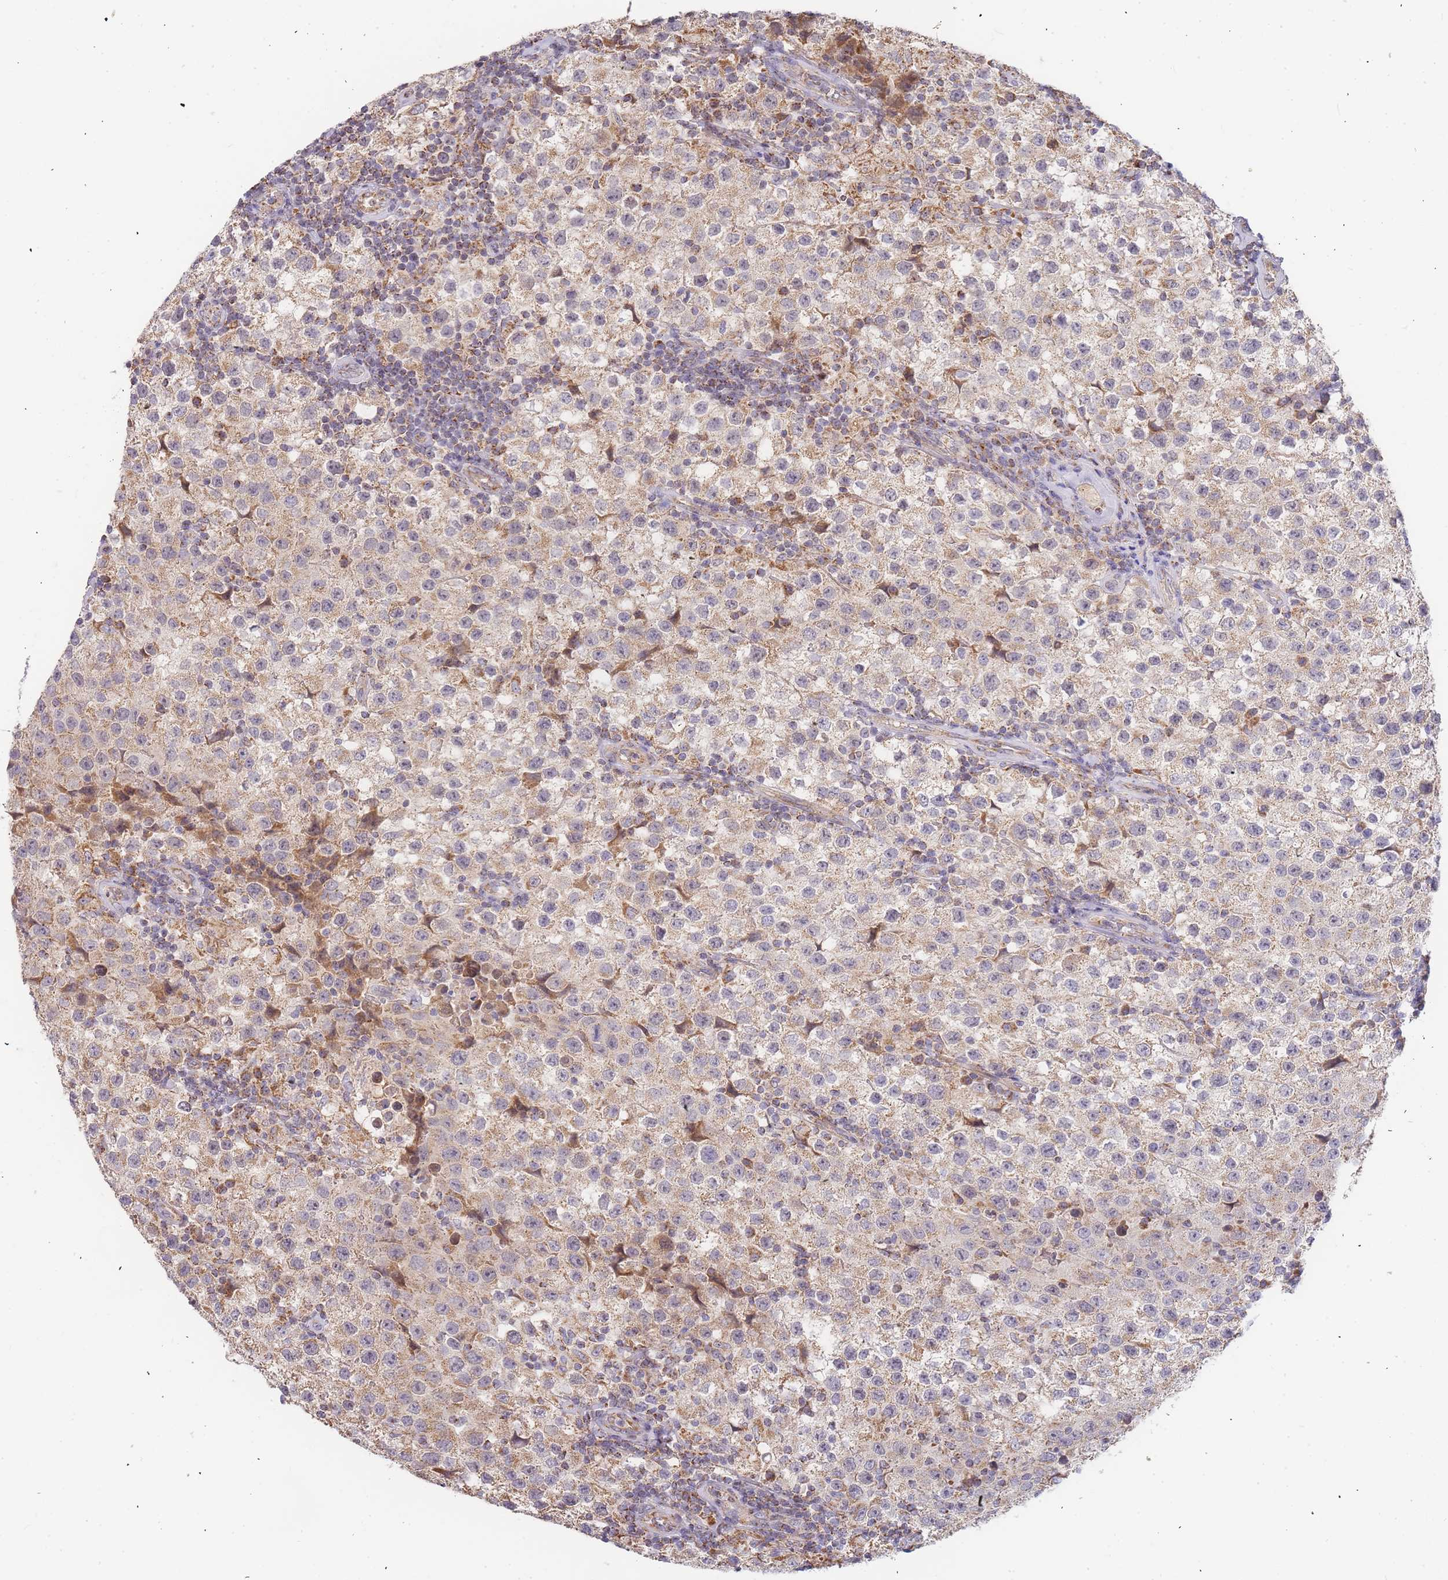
{"staining": {"intensity": "weak", "quantity": "25%-75%", "location": "cytoplasmic/membranous"}, "tissue": "testis cancer", "cell_type": "Tumor cells", "image_type": "cancer", "snomed": [{"axis": "morphology", "description": "Seminoma, NOS"}, {"axis": "morphology", "description": "Carcinoma, Embryonal, NOS"}, {"axis": "topography", "description": "Testis"}], "caption": "Immunohistochemical staining of human seminoma (testis) reveals weak cytoplasmic/membranous protein expression in about 25%-75% of tumor cells.", "gene": "ADCY9", "patient": {"sex": "male", "age": 41}}